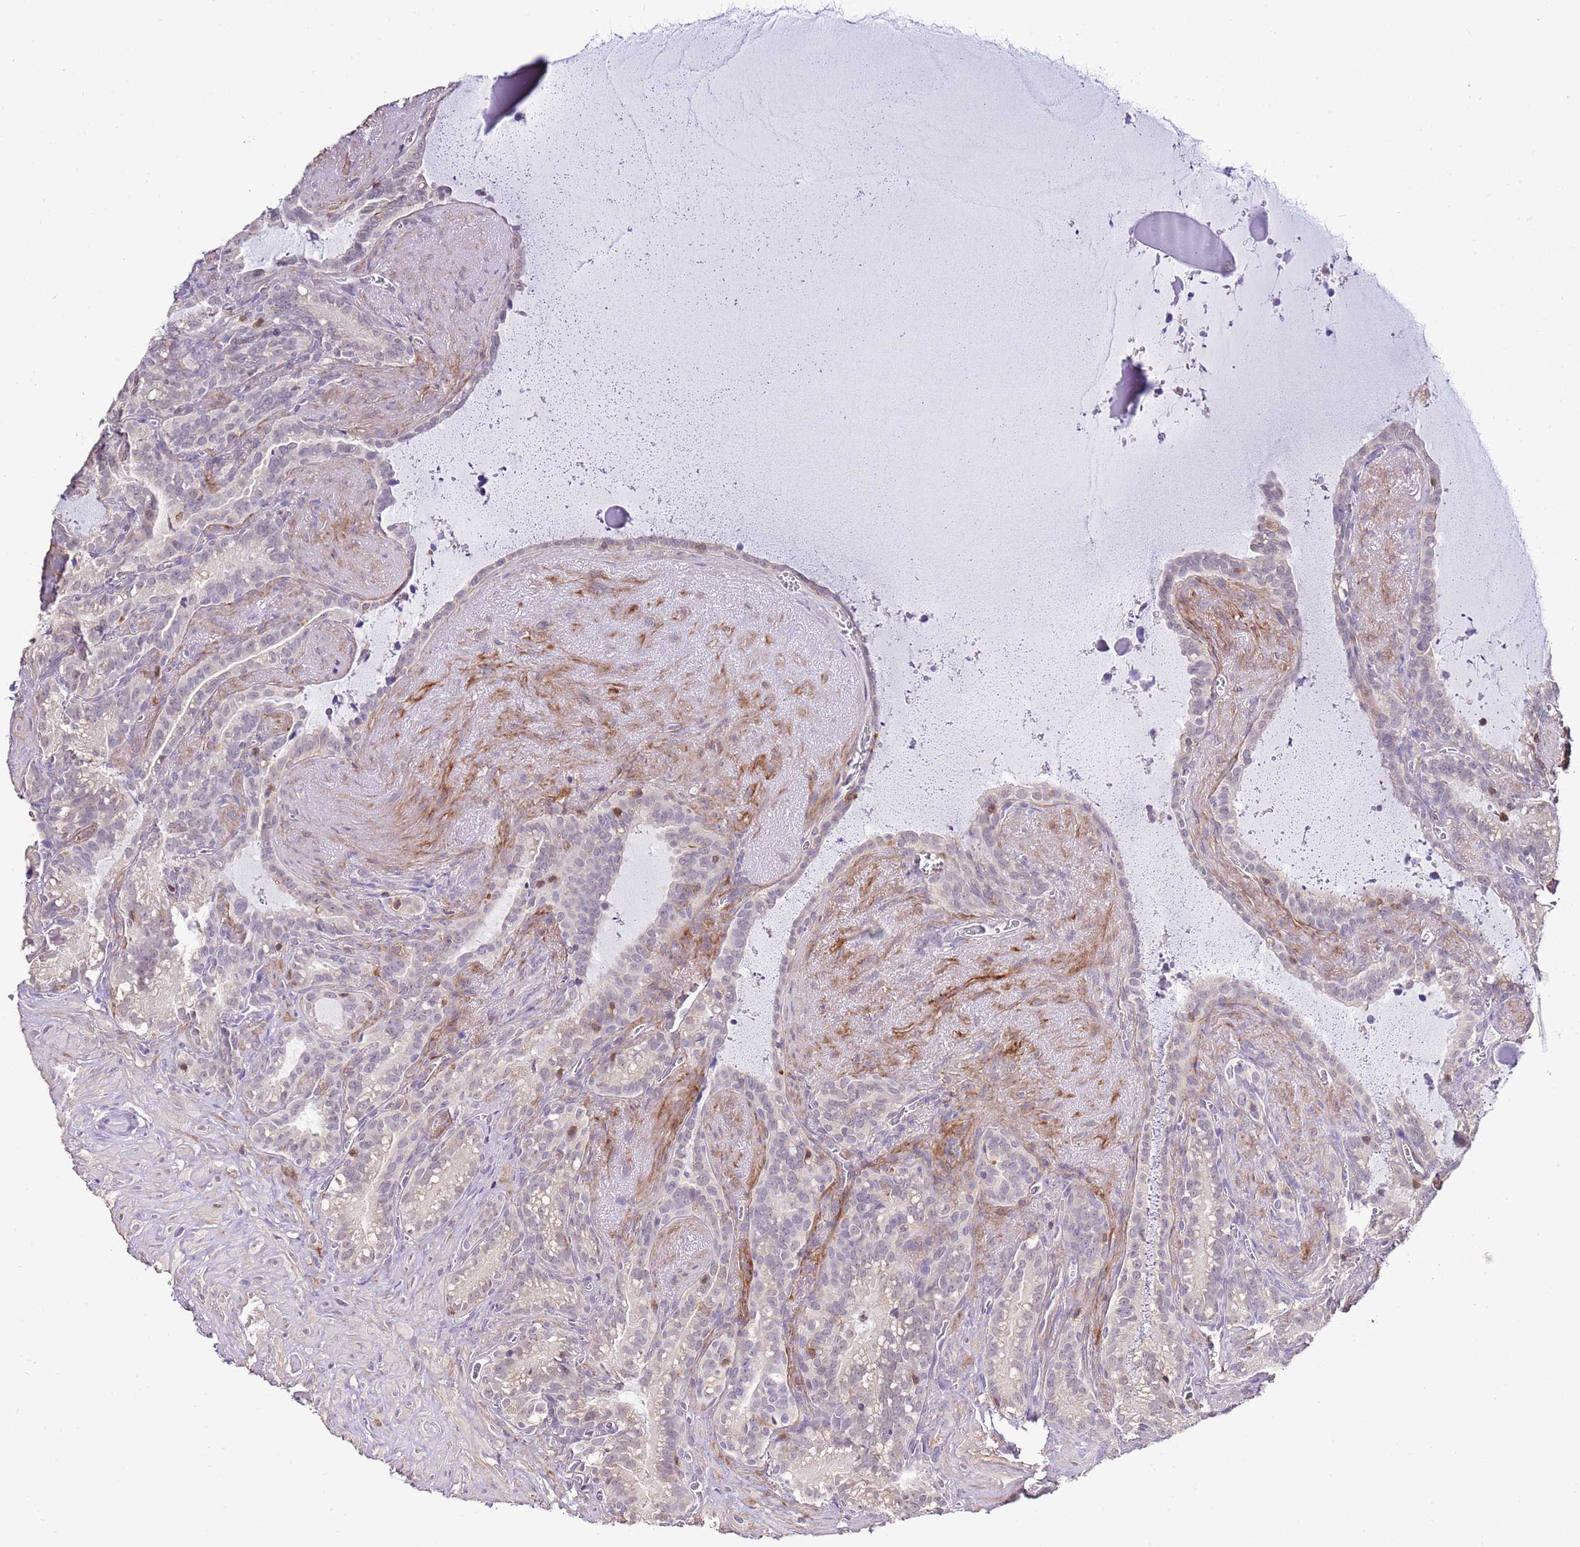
{"staining": {"intensity": "negative", "quantity": "none", "location": "none"}, "tissue": "seminal vesicle", "cell_type": "Glandular cells", "image_type": "normal", "snomed": [{"axis": "morphology", "description": "Normal tissue, NOS"}, {"axis": "topography", "description": "Prostate"}, {"axis": "topography", "description": "Seminal veicle"}], "caption": "IHC of benign seminal vesicle exhibits no expression in glandular cells.", "gene": "EFHD1", "patient": {"sex": "male", "age": 58}}